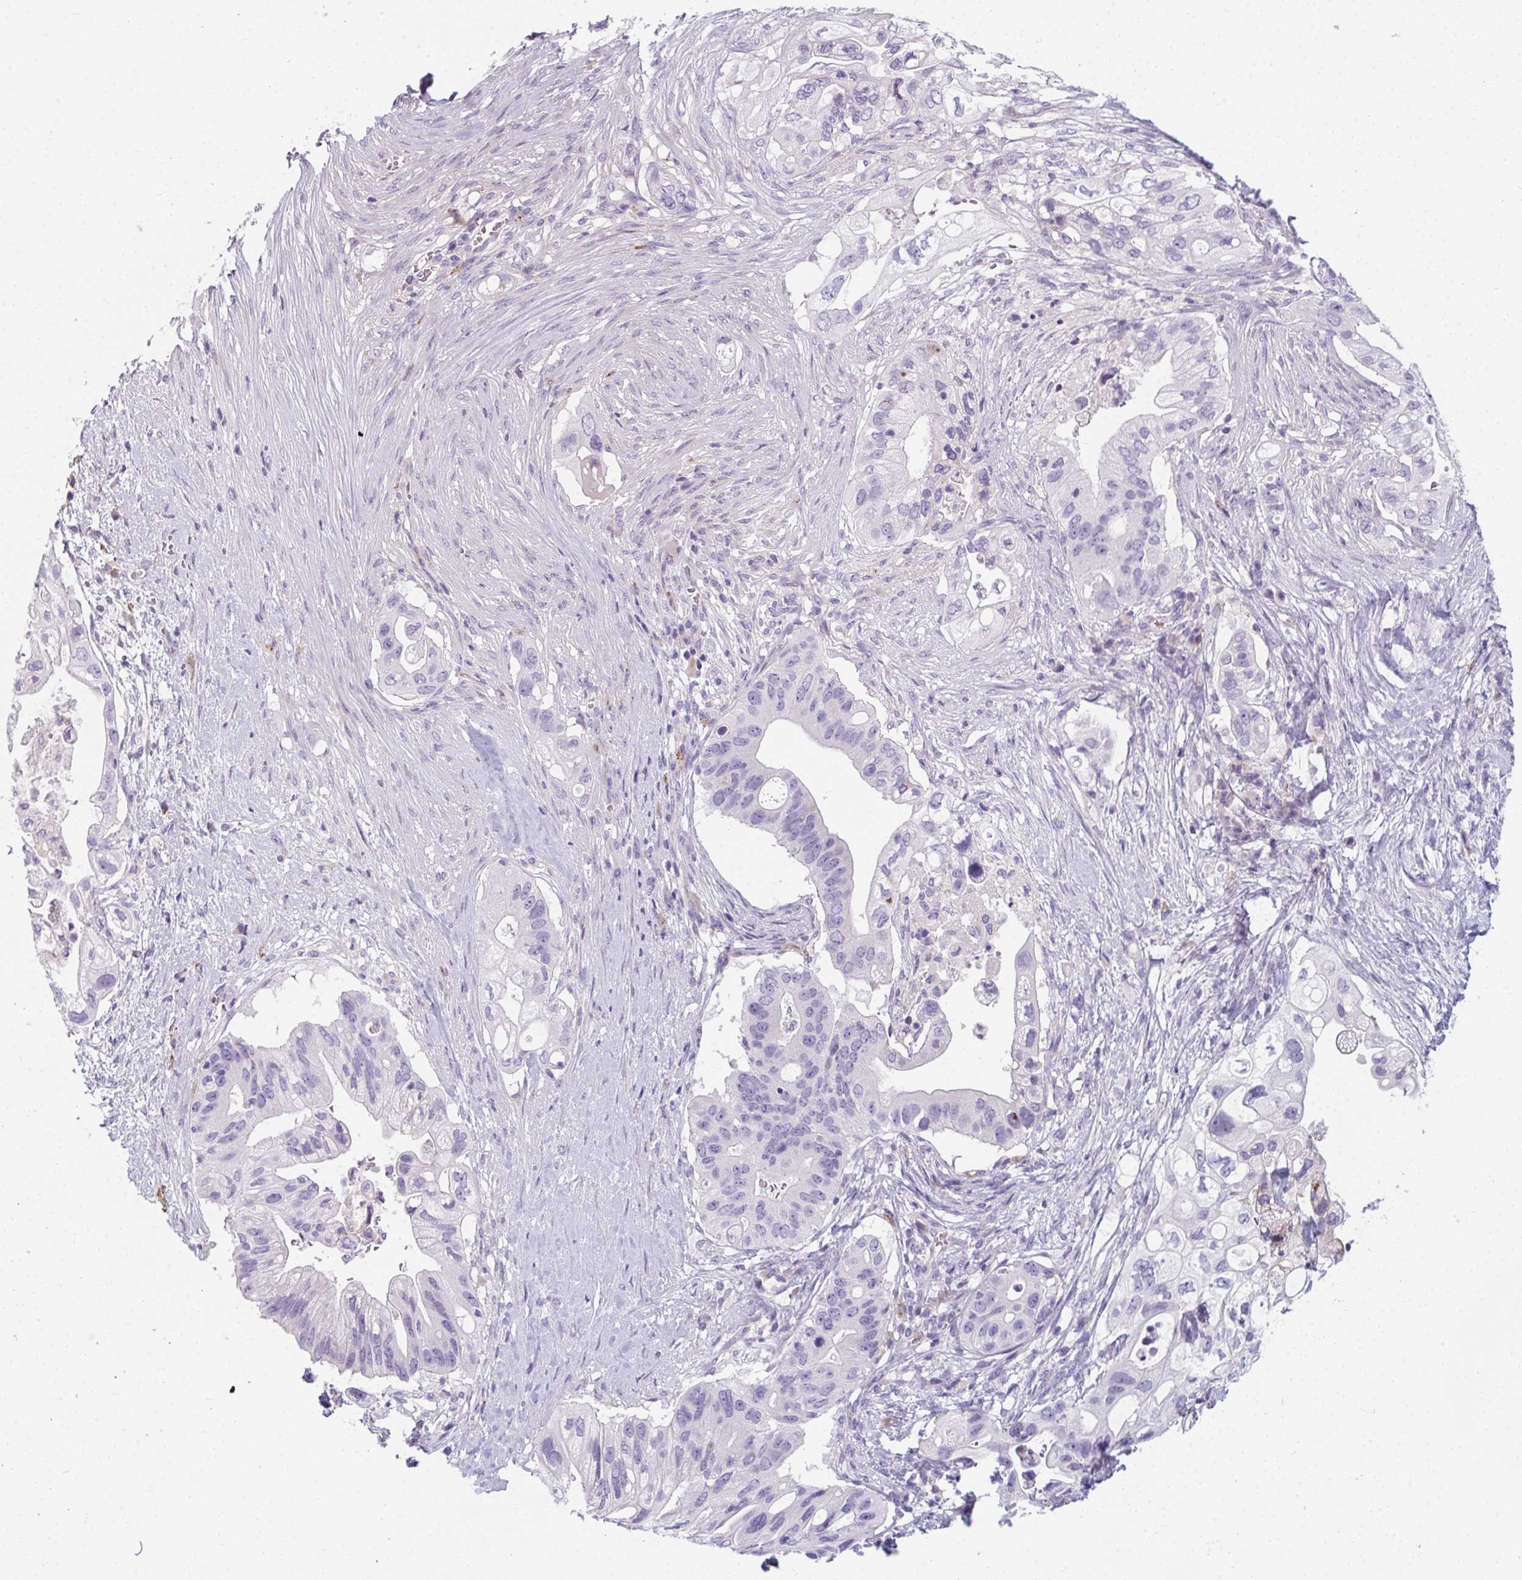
{"staining": {"intensity": "negative", "quantity": "none", "location": "none"}, "tissue": "pancreatic cancer", "cell_type": "Tumor cells", "image_type": "cancer", "snomed": [{"axis": "morphology", "description": "Adenocarcinoma, NOS"}, {"axis": "topography", "description": "Pancreas"}], "caption": "The immunohistochemistry (IHC) image has no significant positivity in tumor cells of adenocarcinoma (pancreatic) tissue.", "gene": "EIF1AD", "patient": {"sex": "female", "age": 72}}